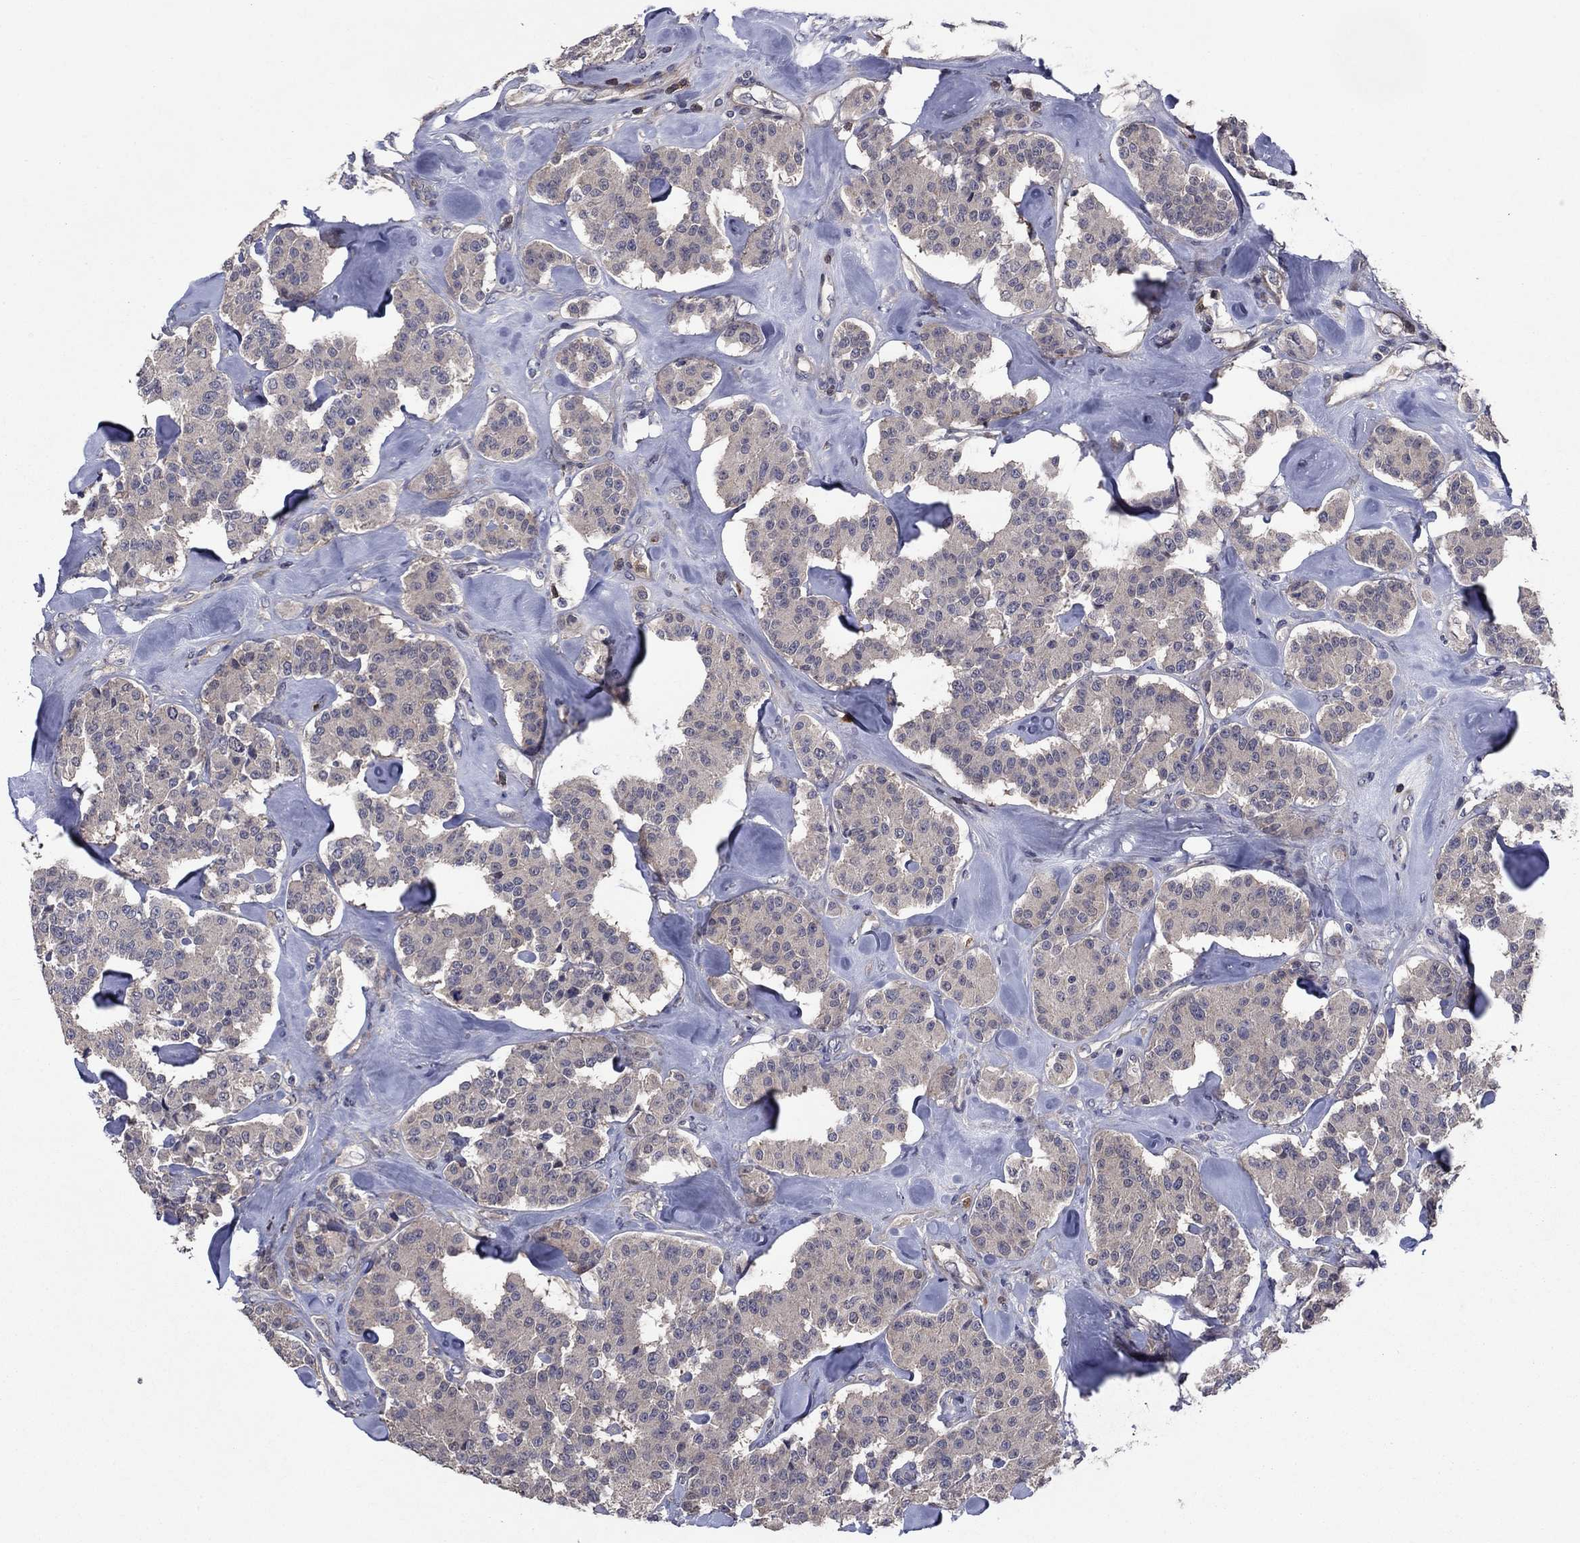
{"staining": {"intensity": "negative", "quantity": "none", "location": "none"}, "tissue": "carcinoid", "cell_type": "Tumor cells", "image_type": "cancer", "snomed": [{"axis": "morphology", "description": "Carcinoid, malignant, NOS"}, {"axis": "topography", "description": "Pancreas"}], "caption": "Immunohistochemistry (IHC) photomicrograph of human carcinoid stained for a protein (brown), which exhibits no positivity in tumor cells. The staining was performed using DAB to visualize the protein expression in brown, while the nuclei were stained in blue with hematoxylin (Magnification: 20x).", "gene": "MSRB1", "patient": {"sex": "male", "age": 41}}